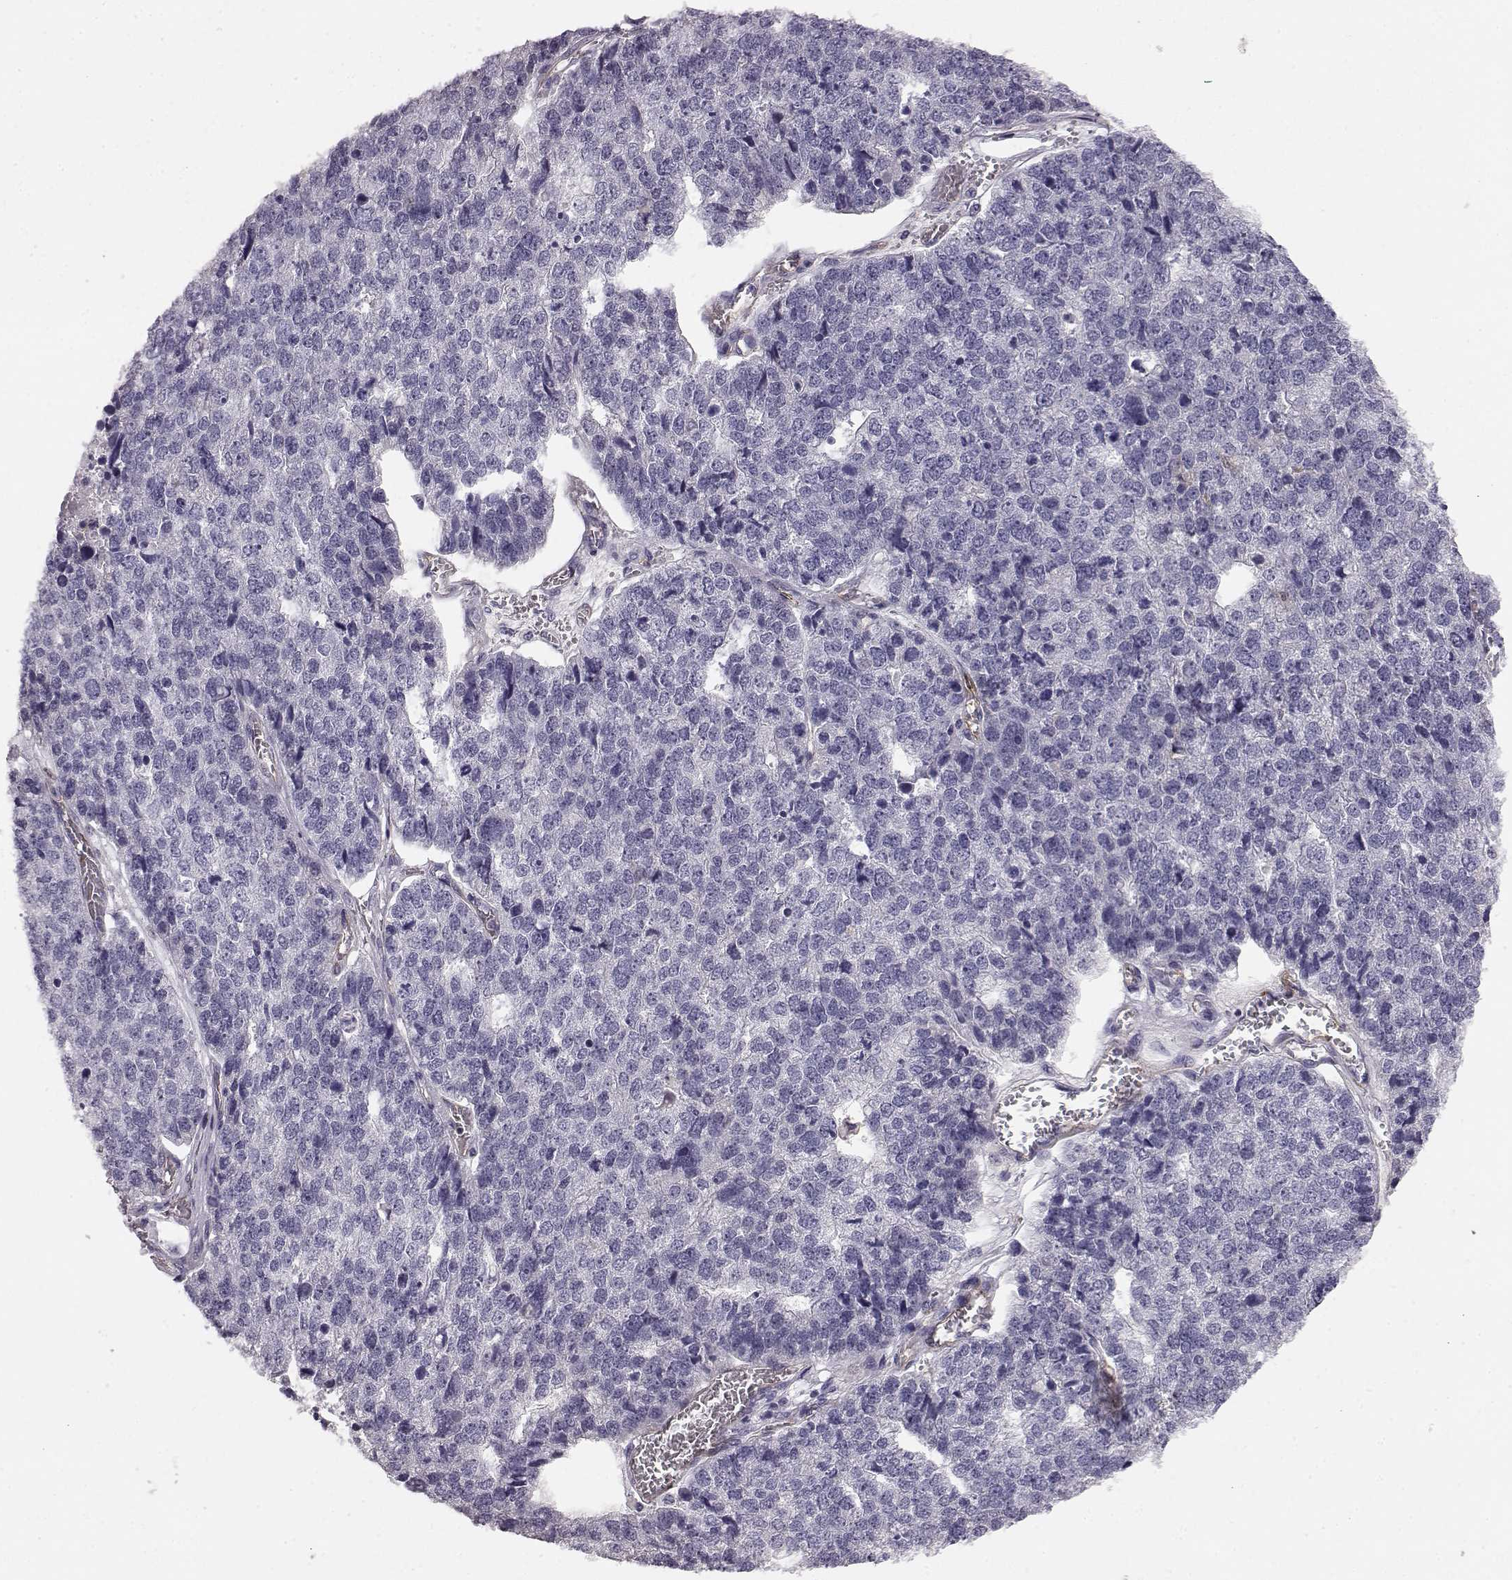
{"staining": {"intensity": "negative", "quantity": "none", "location": "none"}, "tissue": "stomach cancer", "cell_type": "Tumor cells", "image_type": "cancer", "snomed": [{"axis": "morphology", "description": "Adenocarcinoma, NOS"}, {"axis": "topography", "description": "Stomach"}], "caption": "Immunohistochemistry photomicrograph of neoplastic tissue: human stomach cancer stained with DAB (3,3'-diaminobenzidine) displays no significant protein staining in tumor cells. (Stains: DAB immunohistochemistry (IHC) with hematoxylin counter stain, Microscopy: brightfield microscopy at high magnification).", "gene": "KRT85", "patient": {"sex": "male", "age": 69}}